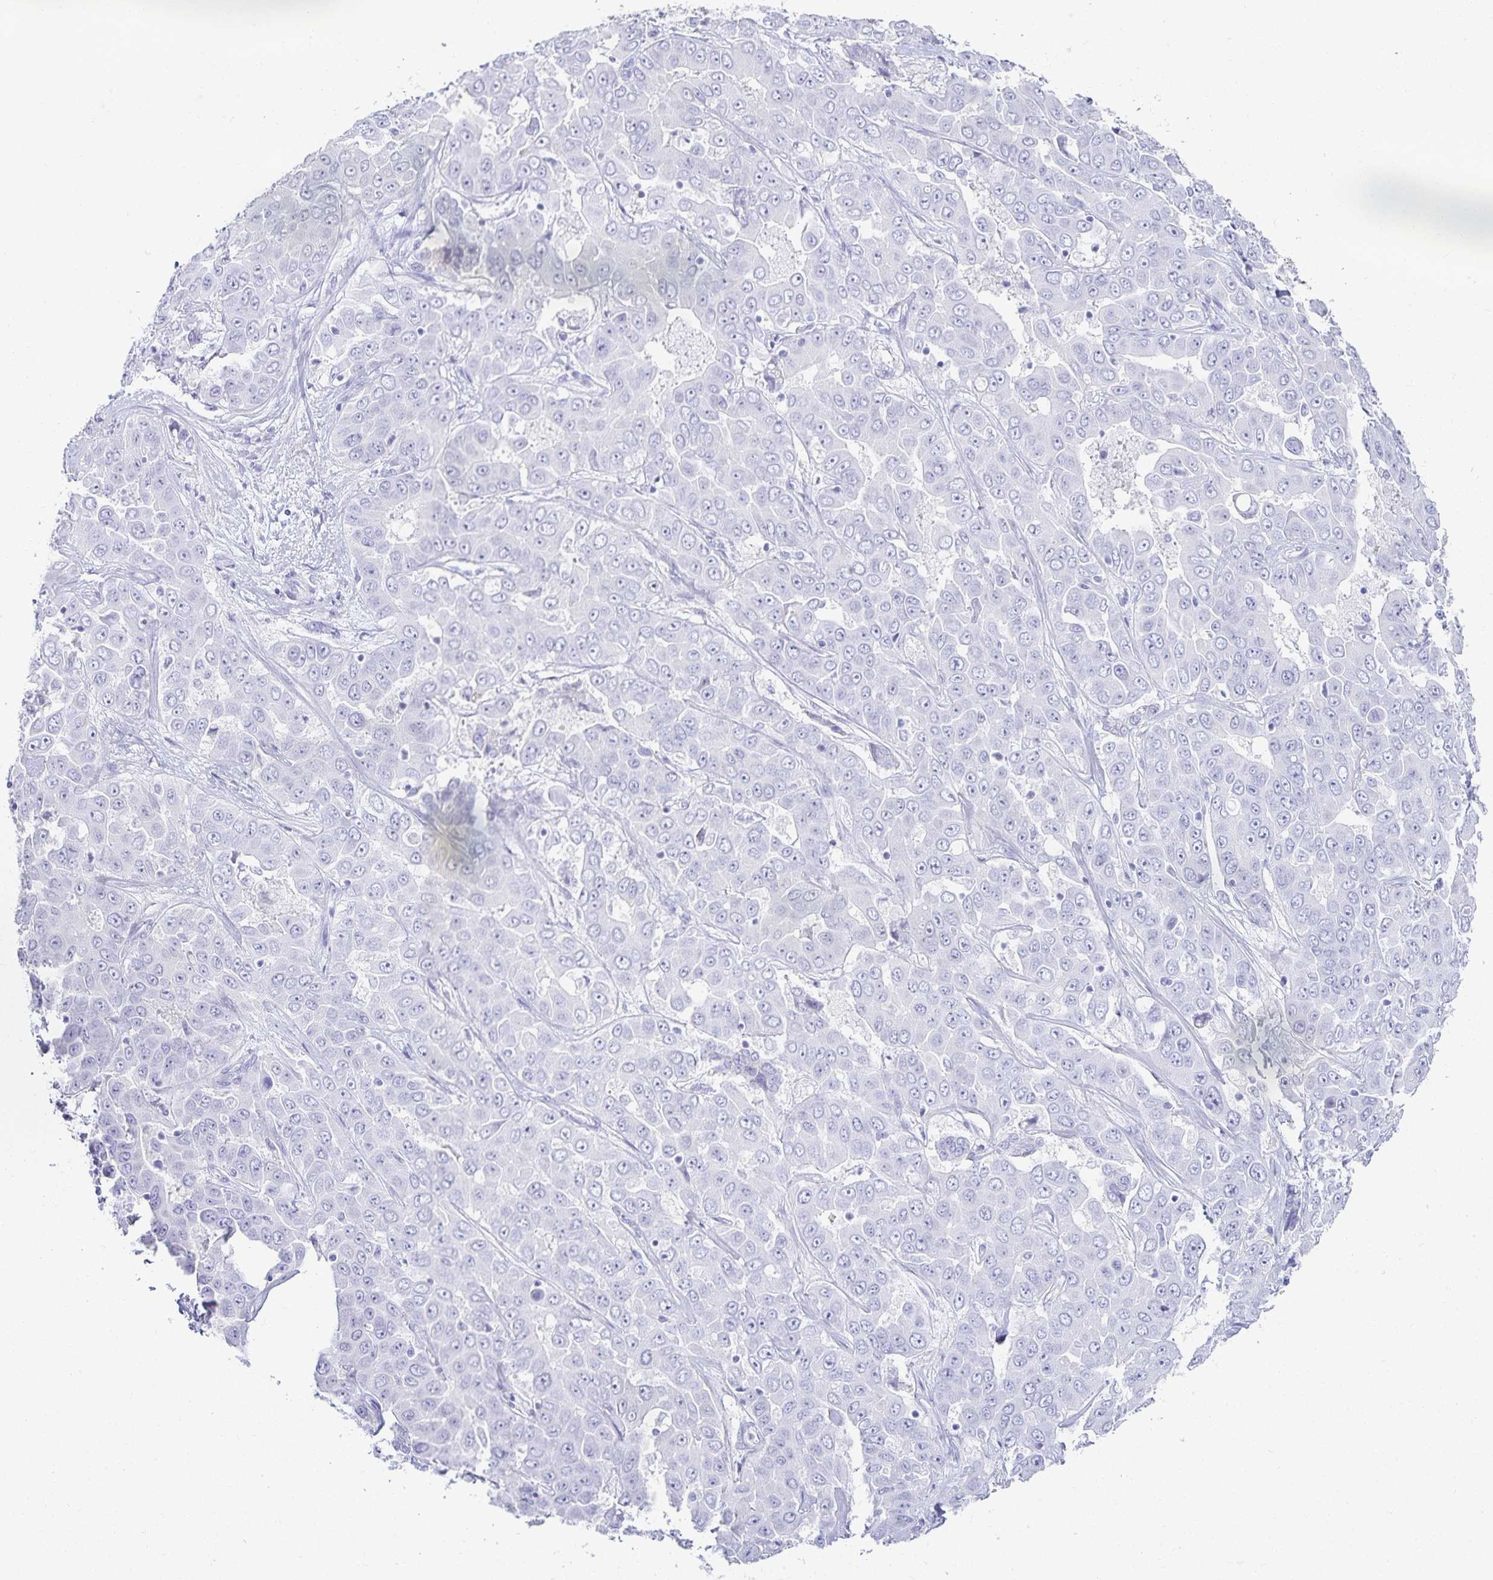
{"staining": {"intensity": "negative", "quantity": "none", "location": "none"}, "tissue": "liver cancer", "cell_type": "Tumor cells", "image_type": "cancer", "snomed": [{"axis": "morphology", "description": "Cholangiocarcinoma"}, {"axis": "topography", "description": "Liver"}], "caption": "High power microscopy photomicrograph of an IHC histopathology image of liver cholangiocarcinoma, revealing no significant expression in tumor cells.", "gene": "GP2", "patient": {"sex": "female", "age": 52}}